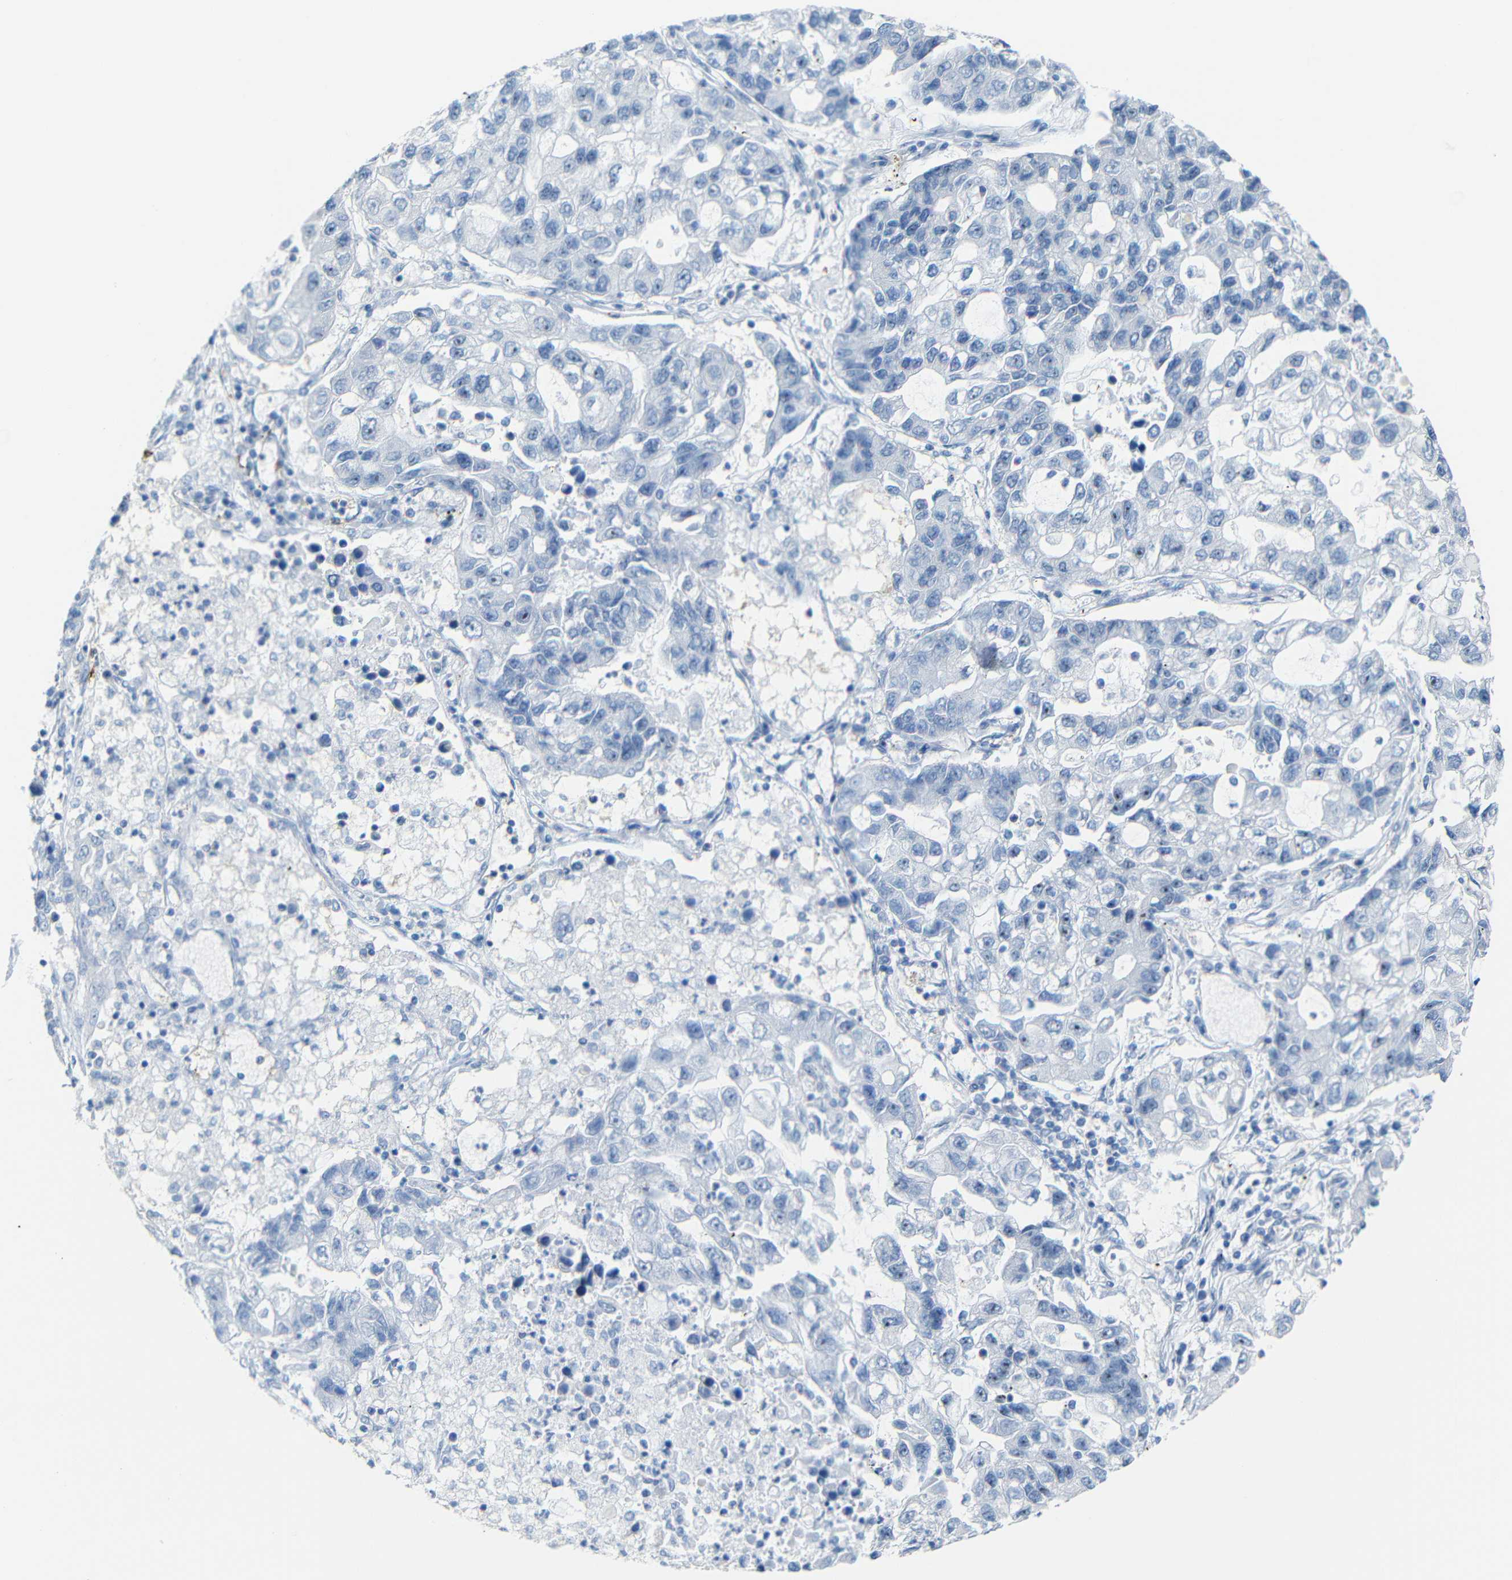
{"staining": {"intensity": "negative", "quantity": "none", "location": "none"}, "tissue": "lung cancer", "cell_type": "Tumor cells", "image_type": "cancer", "snomed": [{"axis": "morphology", "description": "Adenocarcinoma, NOS"}, {"axis": "topography", "description": "Lung"}], "caption": "Immunohistochemistry micrograph of neoplastic tissue: lung adenocarcinoma stained with DAB displays no significant protein expression in tumor cells.", "gene": "C1orf210", "patient": {"sex": "female", "age": 51}}